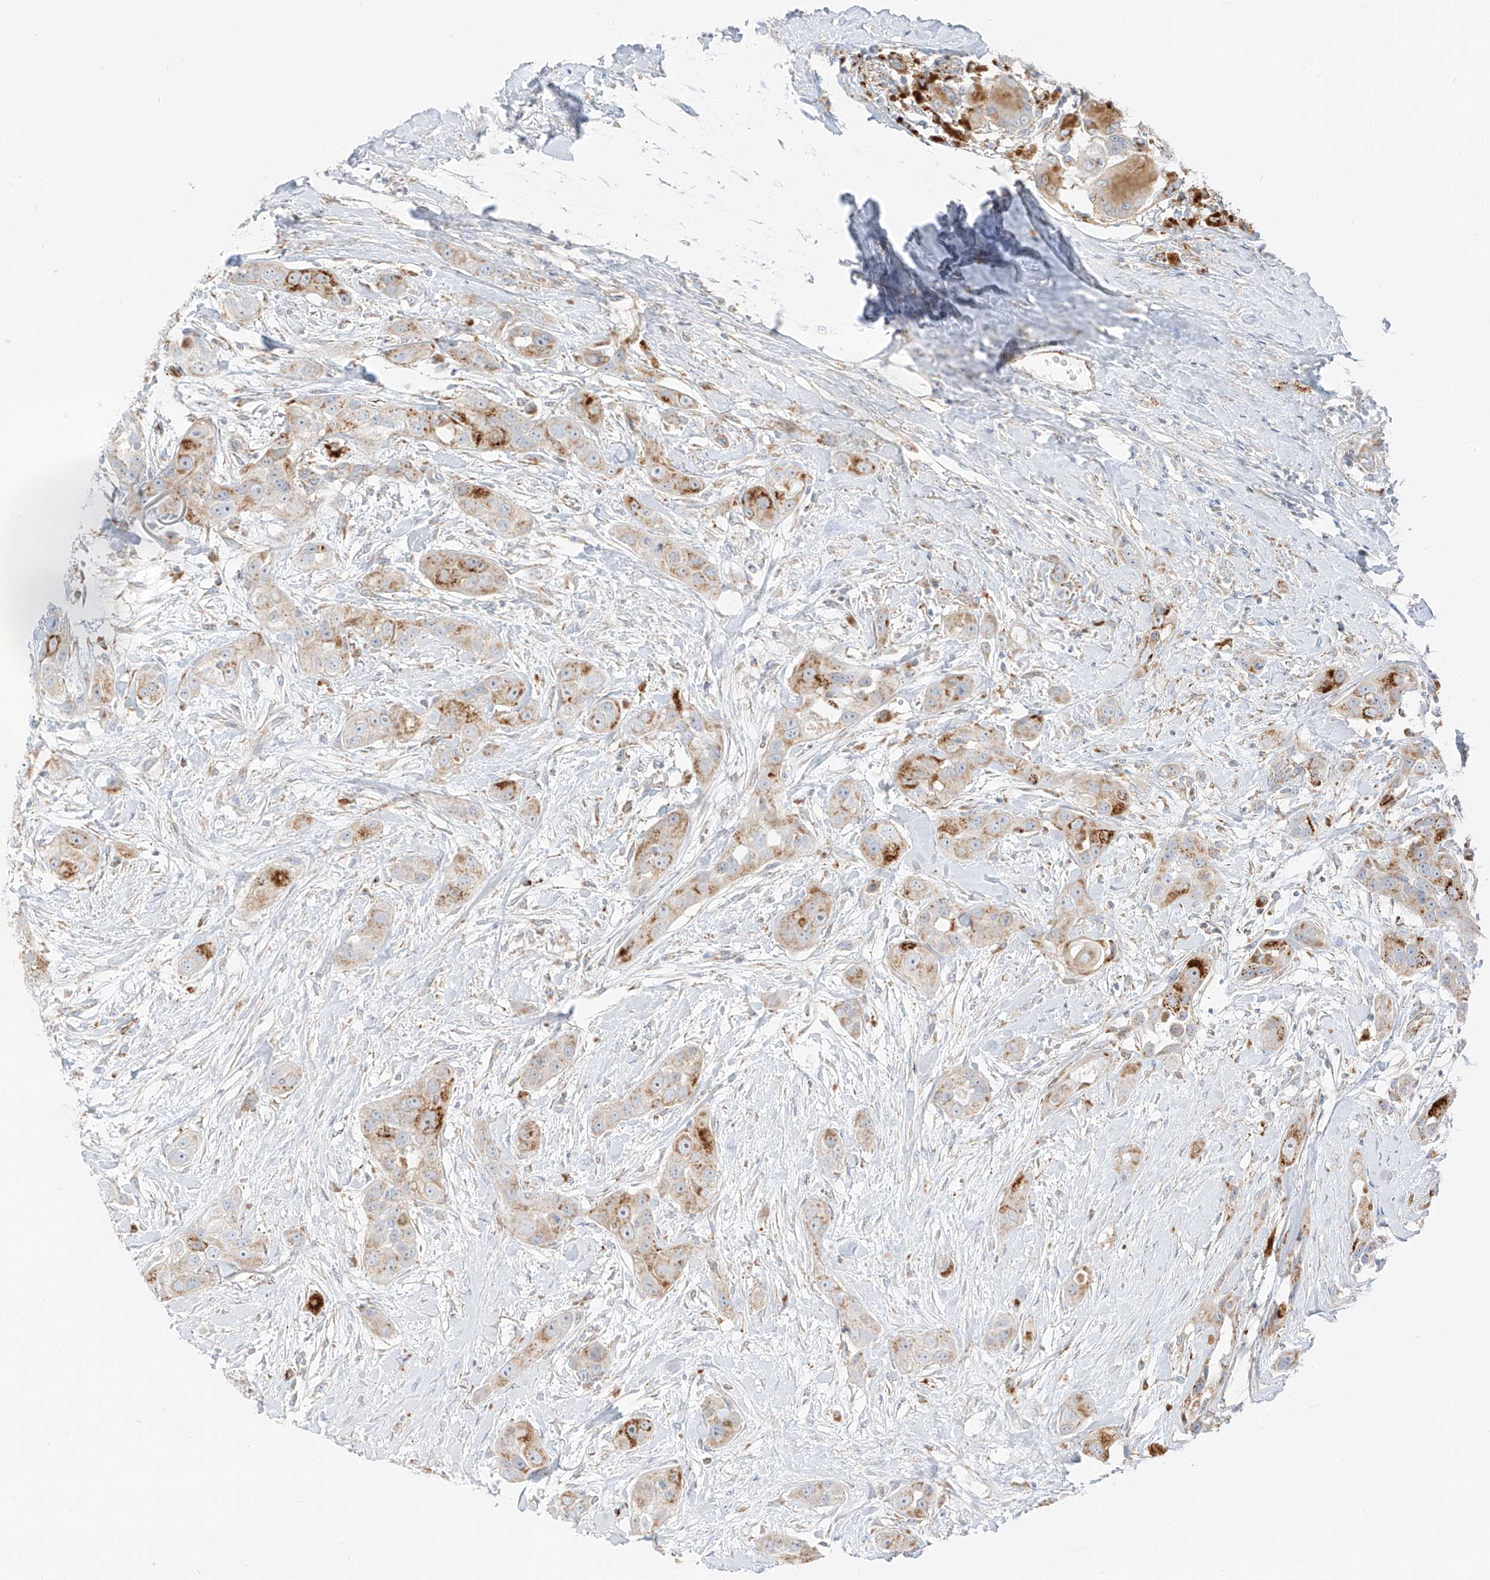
{"staining": {"intensity": "moderate", "quantity": ">75%", "location": "cytoplasmic/membranous"}, "tissue": "head and neck cancer", "cell_type": "Tumor cells", "image_type": "cancer", "snomed": [{"axis": "morphology", "description": "Normal tissue, NOS"}, {"axis": "morphology", "description": "Squamous cell carcinoma, NOS"}, {"axis": "topography", "description": "Skeletal muscle"}, {"axis": "topography", "description": "Head-Neck"}], "caption": "Approximately >75% of tumor cells in human squamous cell carcinoma (head and neck) display moderate cytoplasmic/membranous protein staining as visualized by brown immunohistochemical staining.", "gene": "SLC35F6", "patient": {"sex": "male", "age": 51}}